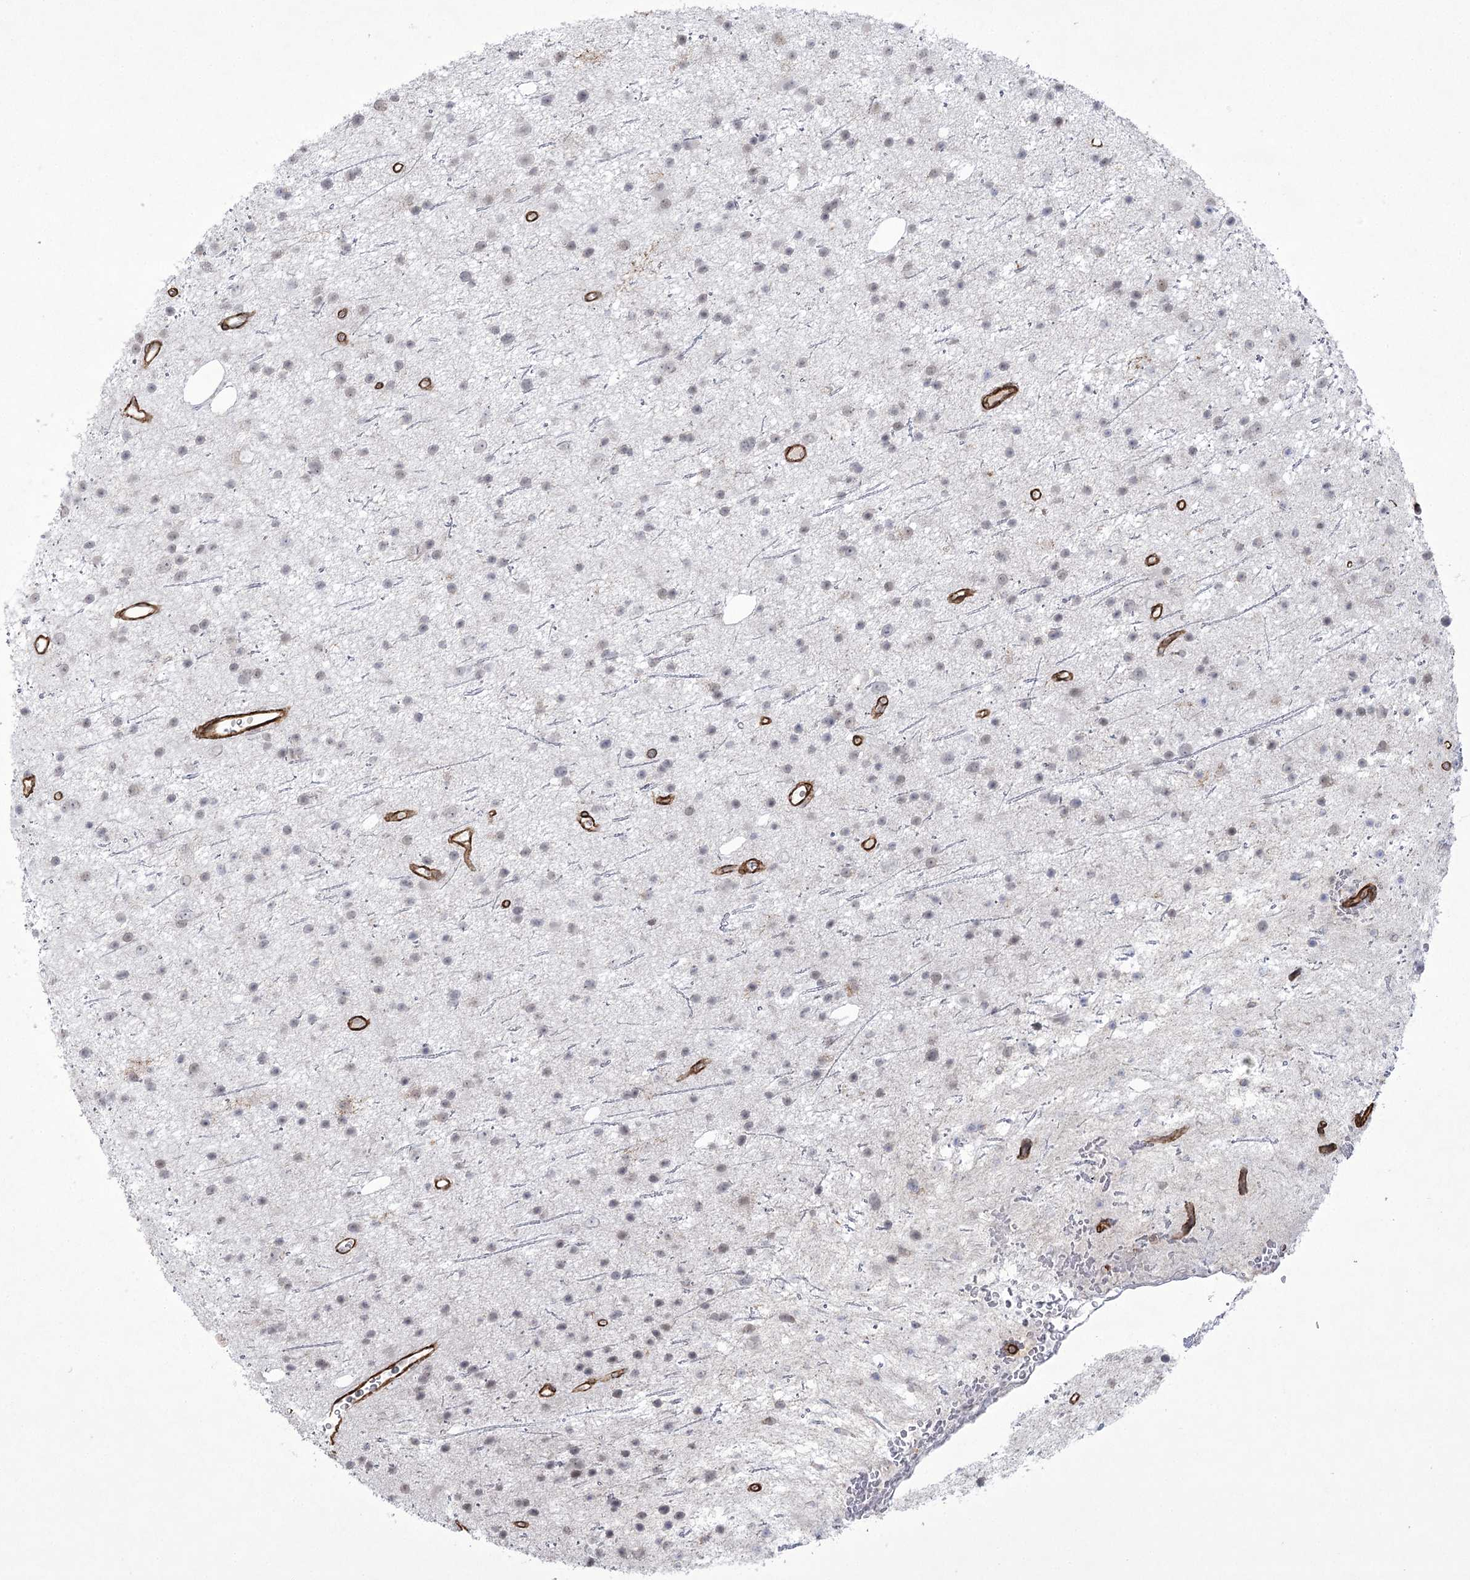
{"staining": {"intensity": "weak", "quantity": "25%-75%", "location": "nuclear"}, "tissue": "glioma", "cell_type": "Tumor cells", "image_type": "cancer", "snomed": [{"axis": "morphology", "description": "Glioma, malignant, Low grade"}, {"axis": "topography", "description": "Cerebral cortex"}], "caption": "Human glioma stained with a protein marker displays weak staining in tumor cells.", "gene": "AMTN", "patient": {"sex": "female", "age": 39}}